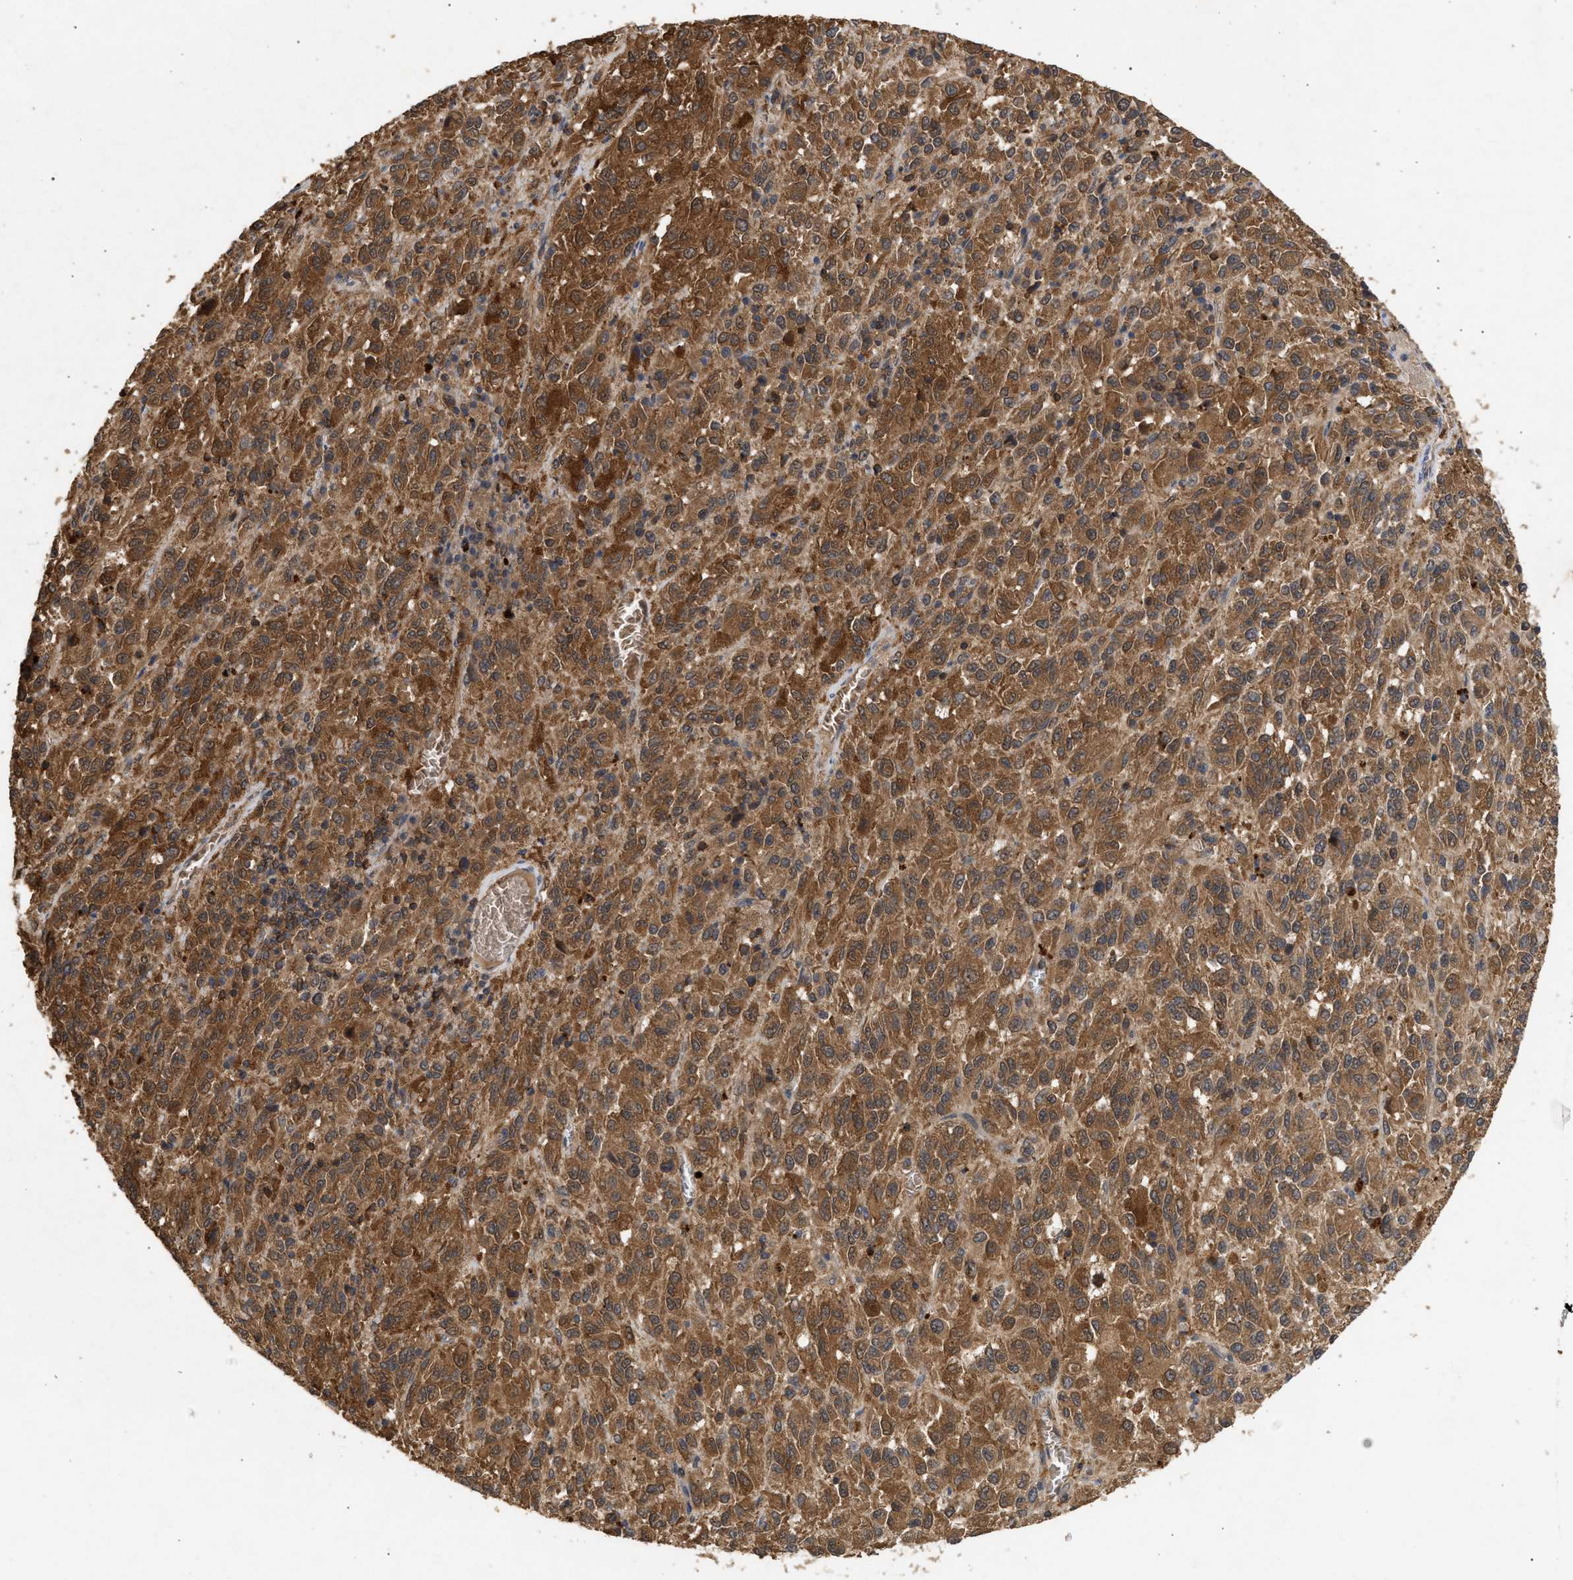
{"staining": {"intensity": "strong", "quantity": ">75%", "location": "cytoplasmic/membranous,nuclear"}, "tissue": "melanoma", "cell_type": "Tumor cells", "image_type": "cancer", "snomed": [{"axis": "morphology", "description": "Malignant melanoma, Metastatic site"}, {"axis": "topography", "description": "Lung"}], "caption": "Immunohistochemical staining of human malignant melanoma (metastatic site) shows high levels of strong cytoplasmic/membranous and nuclear protein expression in about >75% of tumor cells.", "gene": "FITM1", "patient": {"sex": "male", "age": 64}}